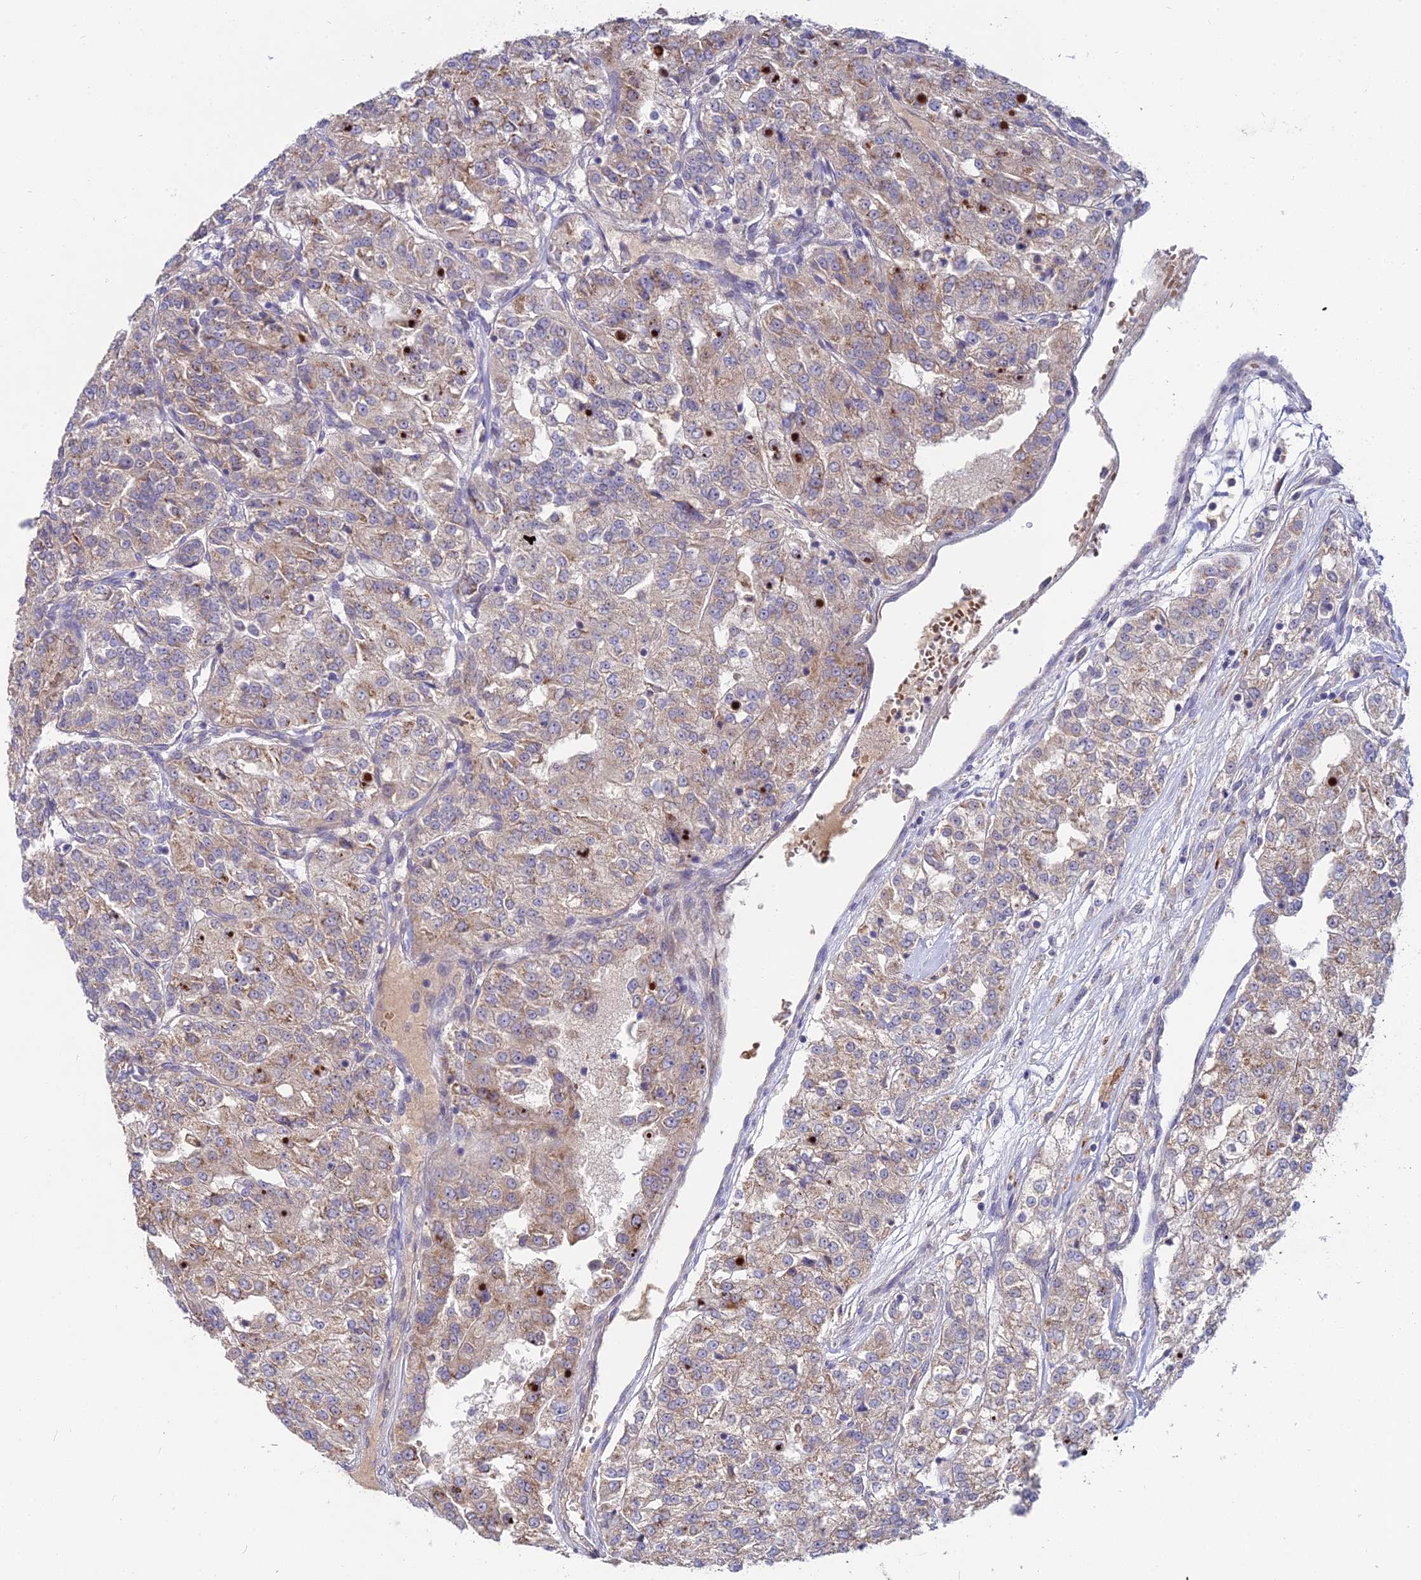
{"staining": {"intensity": "moderate", "quantity": ">75%", "location": "cytoplasmic/membranous"}, "tissue": "renal cancer", "cell_type": "Tumor cells", "image_type": "cancer", "snomed": [{"axis": "morphology", "description": "Adenocarcinoma, NOS"}, {"axis": "topography", "description": "Kidney"}], "caption": "Immunohistochemistry (IHC) micrograph of neoplastic tissue: renal cancer (adenocarcinoma) stained using IHC shows medium levels of moderate protein expression localized specifically in the cytoplasmic/membranous of tumor cells, appearing as a cytoplasmic/membranous brown color.", "gene": "WDR43", "patient": {"sex": "female", "age": 63}}